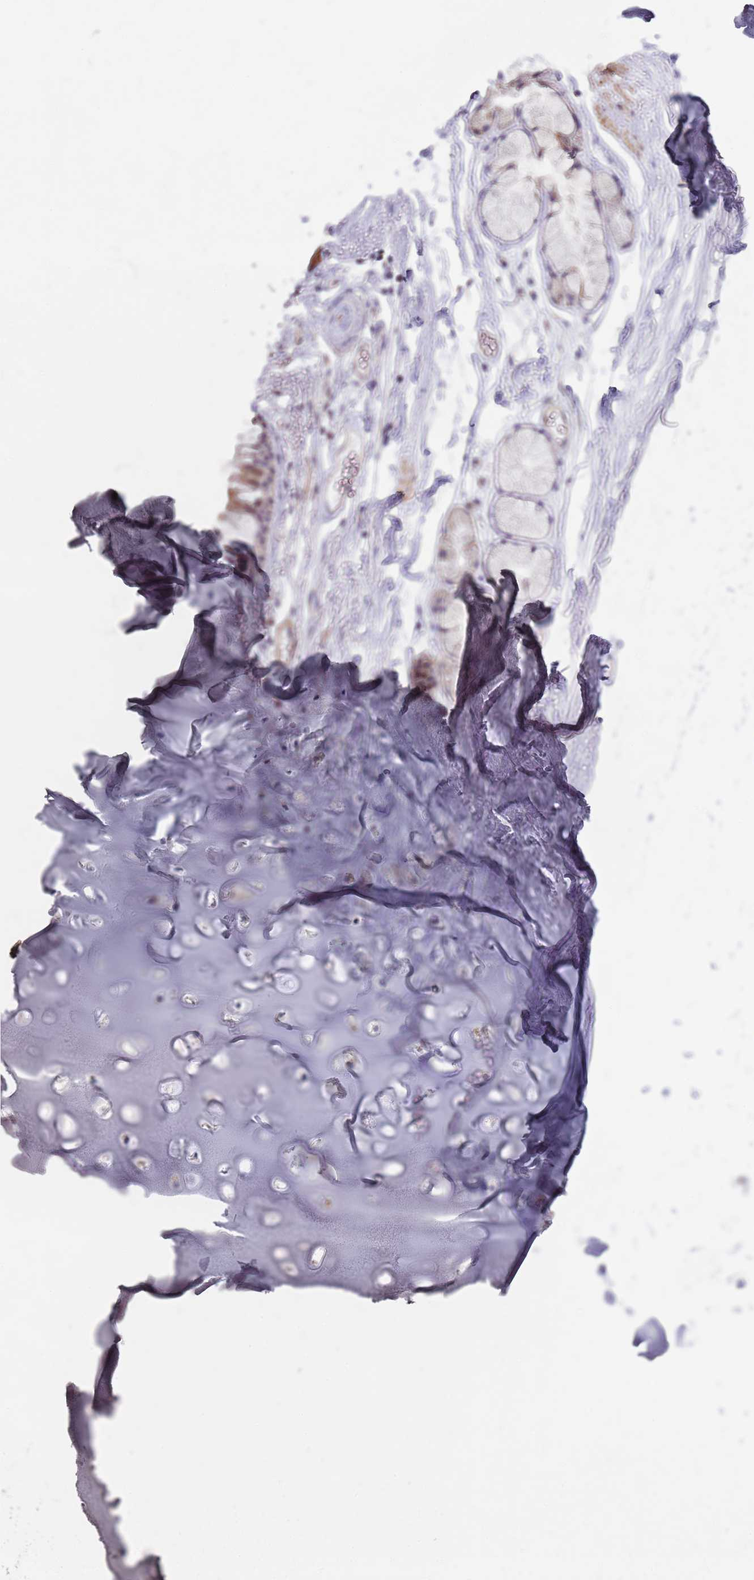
{"staining": {"intensity": "weak", "quantity": ">75%", "location": "cytoplasmic/membranous"}, "tissue": "adipose tissue", "cell_type": "Adipocytes", "image_type": "normal", "snomed": [{"axis": "morphology", "description": "Normal tissue, NOS"}, {"axis": "topography", "description": "Lymph node"}, {"axis": "topography", "description": "Bronchus"}], "caption": "The photomicrograph exhibits immunohistochemical staining of benign adipose tissue. There is weak cytoplasmic/membranous staining is appreciated in about >75% of adipocytes.", "gene": "GAS8", "patient": {"sex": "male", "age": 63}}